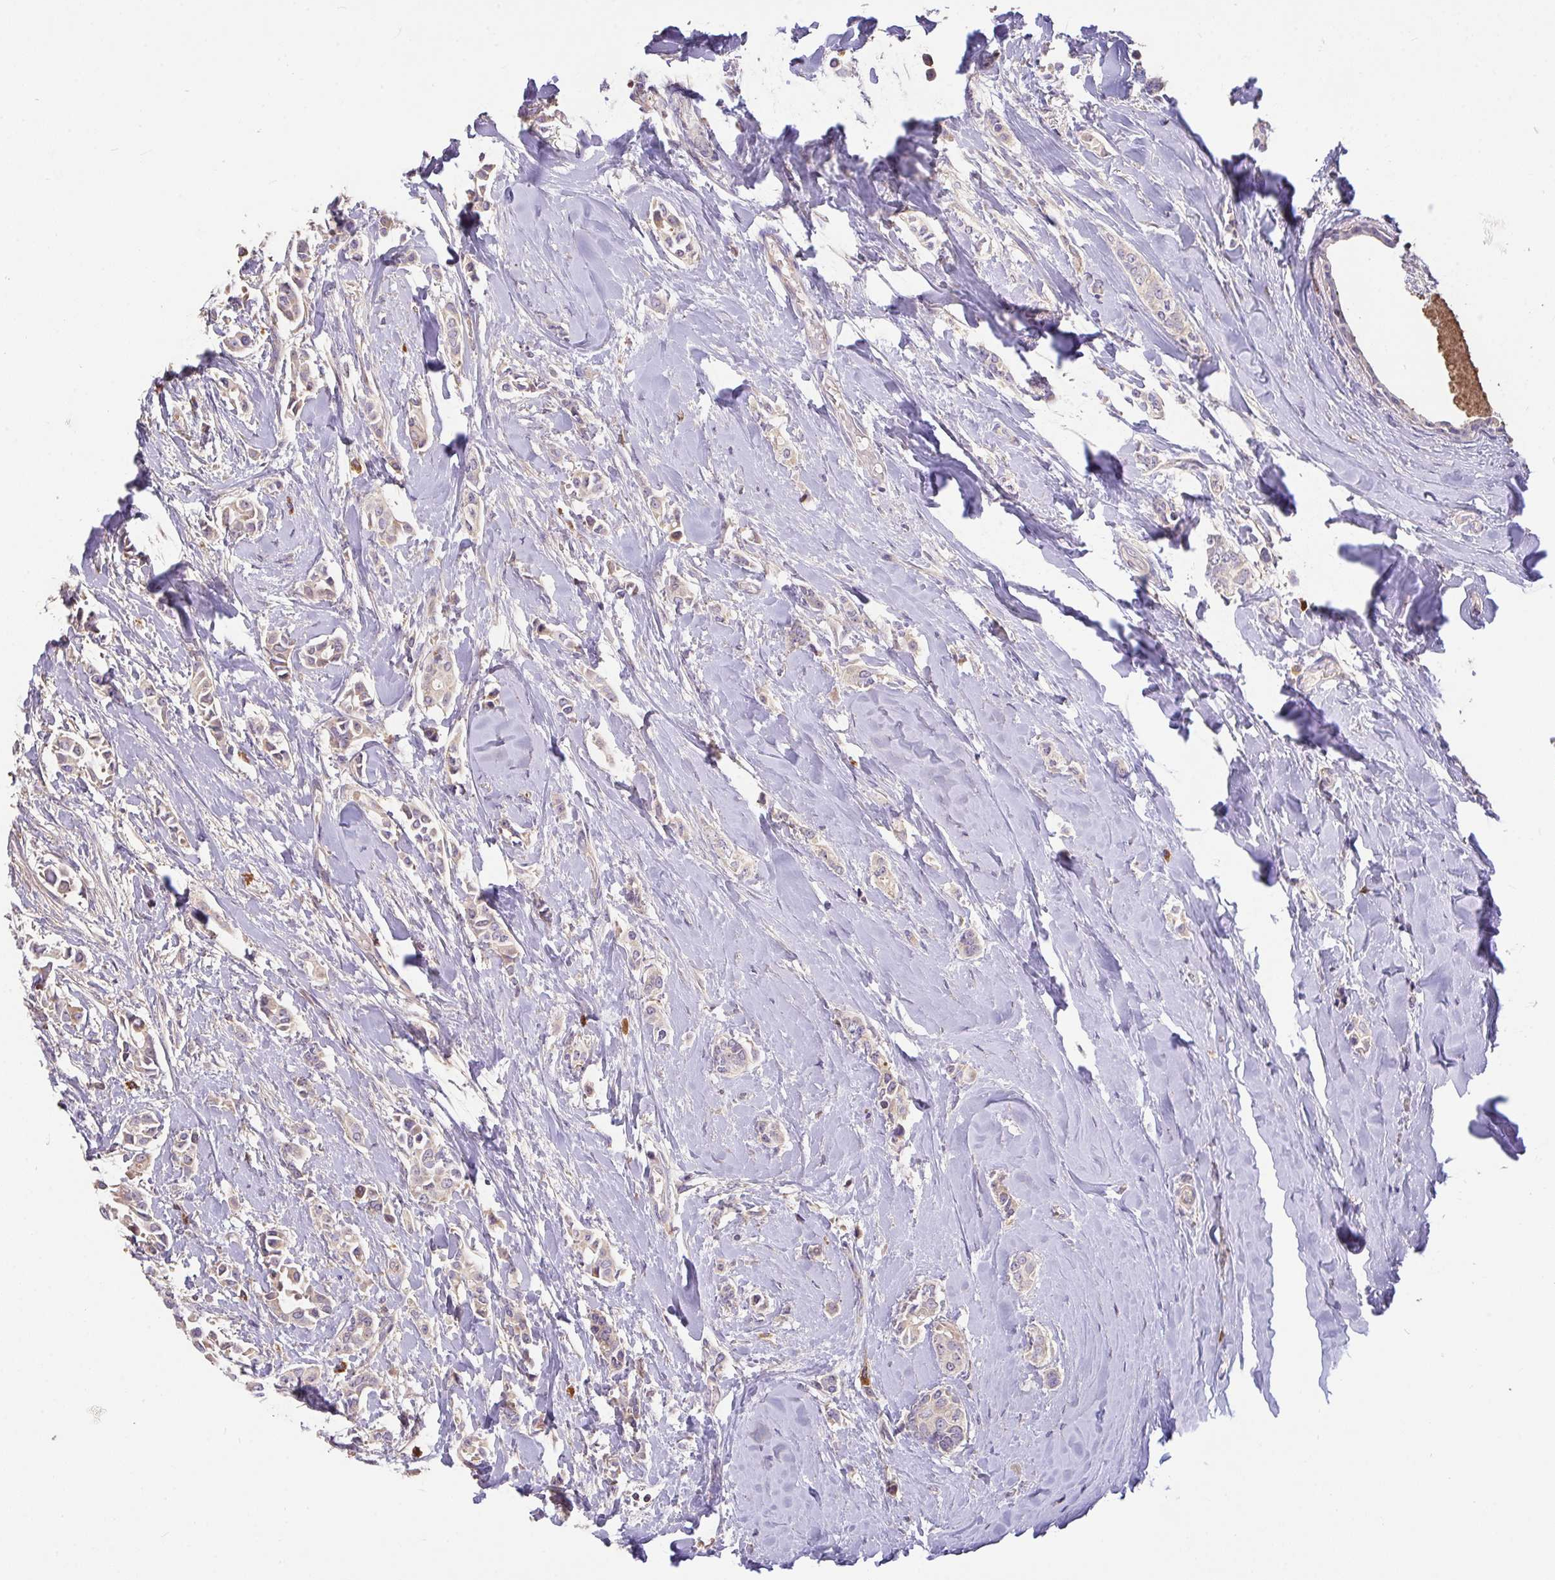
{"staining": {"intensity": "weak", "quantity": "25%-75%", "location": "cytoplasmic/membranous"}, "tissue": "breast cancer", "cell_type": "Tumor cells", "image_type": "cancer", "snomed": [{"axis": "morphology", "description": "Duct carcinoma"}, {"axis": "topography", "description": "Breast"}], "caption": "Immunohistochemical staining of breast cancer demonstrates weak cytoplasmic/membranous protein staining in approximately 25%-75% of tumor cells.", "gene": "FCER1A", "patient": {"sex": "female", "age": 64}}